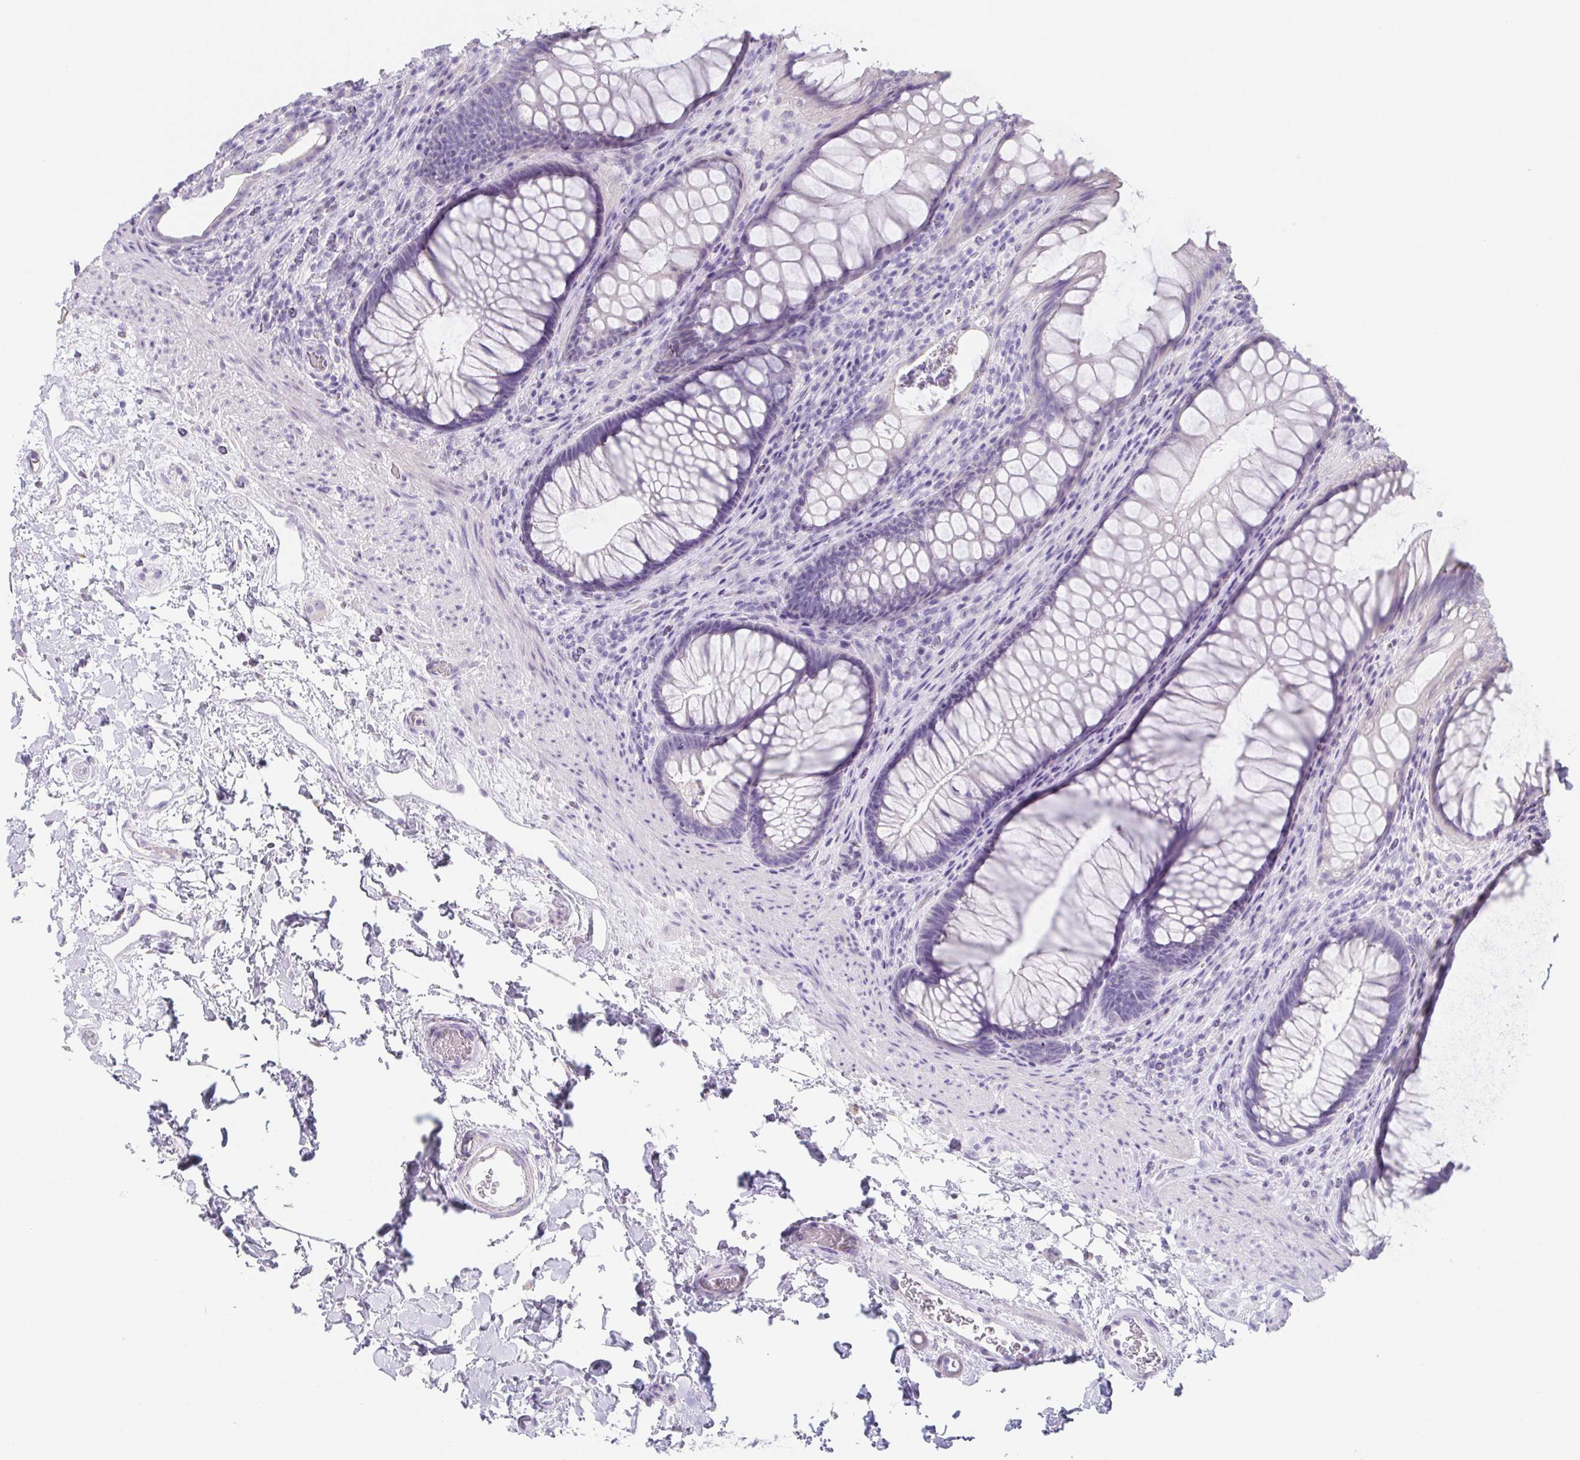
{"staining": {"intensity": "negative", "quantity": "none", "location": "none"}, "tissue": "rectum", "cell_type": "Glandular cells", "image_type": "normal", "snomed": [{"axis": "morphology", "description": "Normal tissue, NOS"}, {"axis": "topography", "description": "Smooth muscle"}, {"axis": "topography", "description": "Rectum"}], "caption": "The micrograph displays no significant positivity in glandular cells of rectum.", "gene": "HDGFL1", "patient": {"sex": "male", "age": 53}}